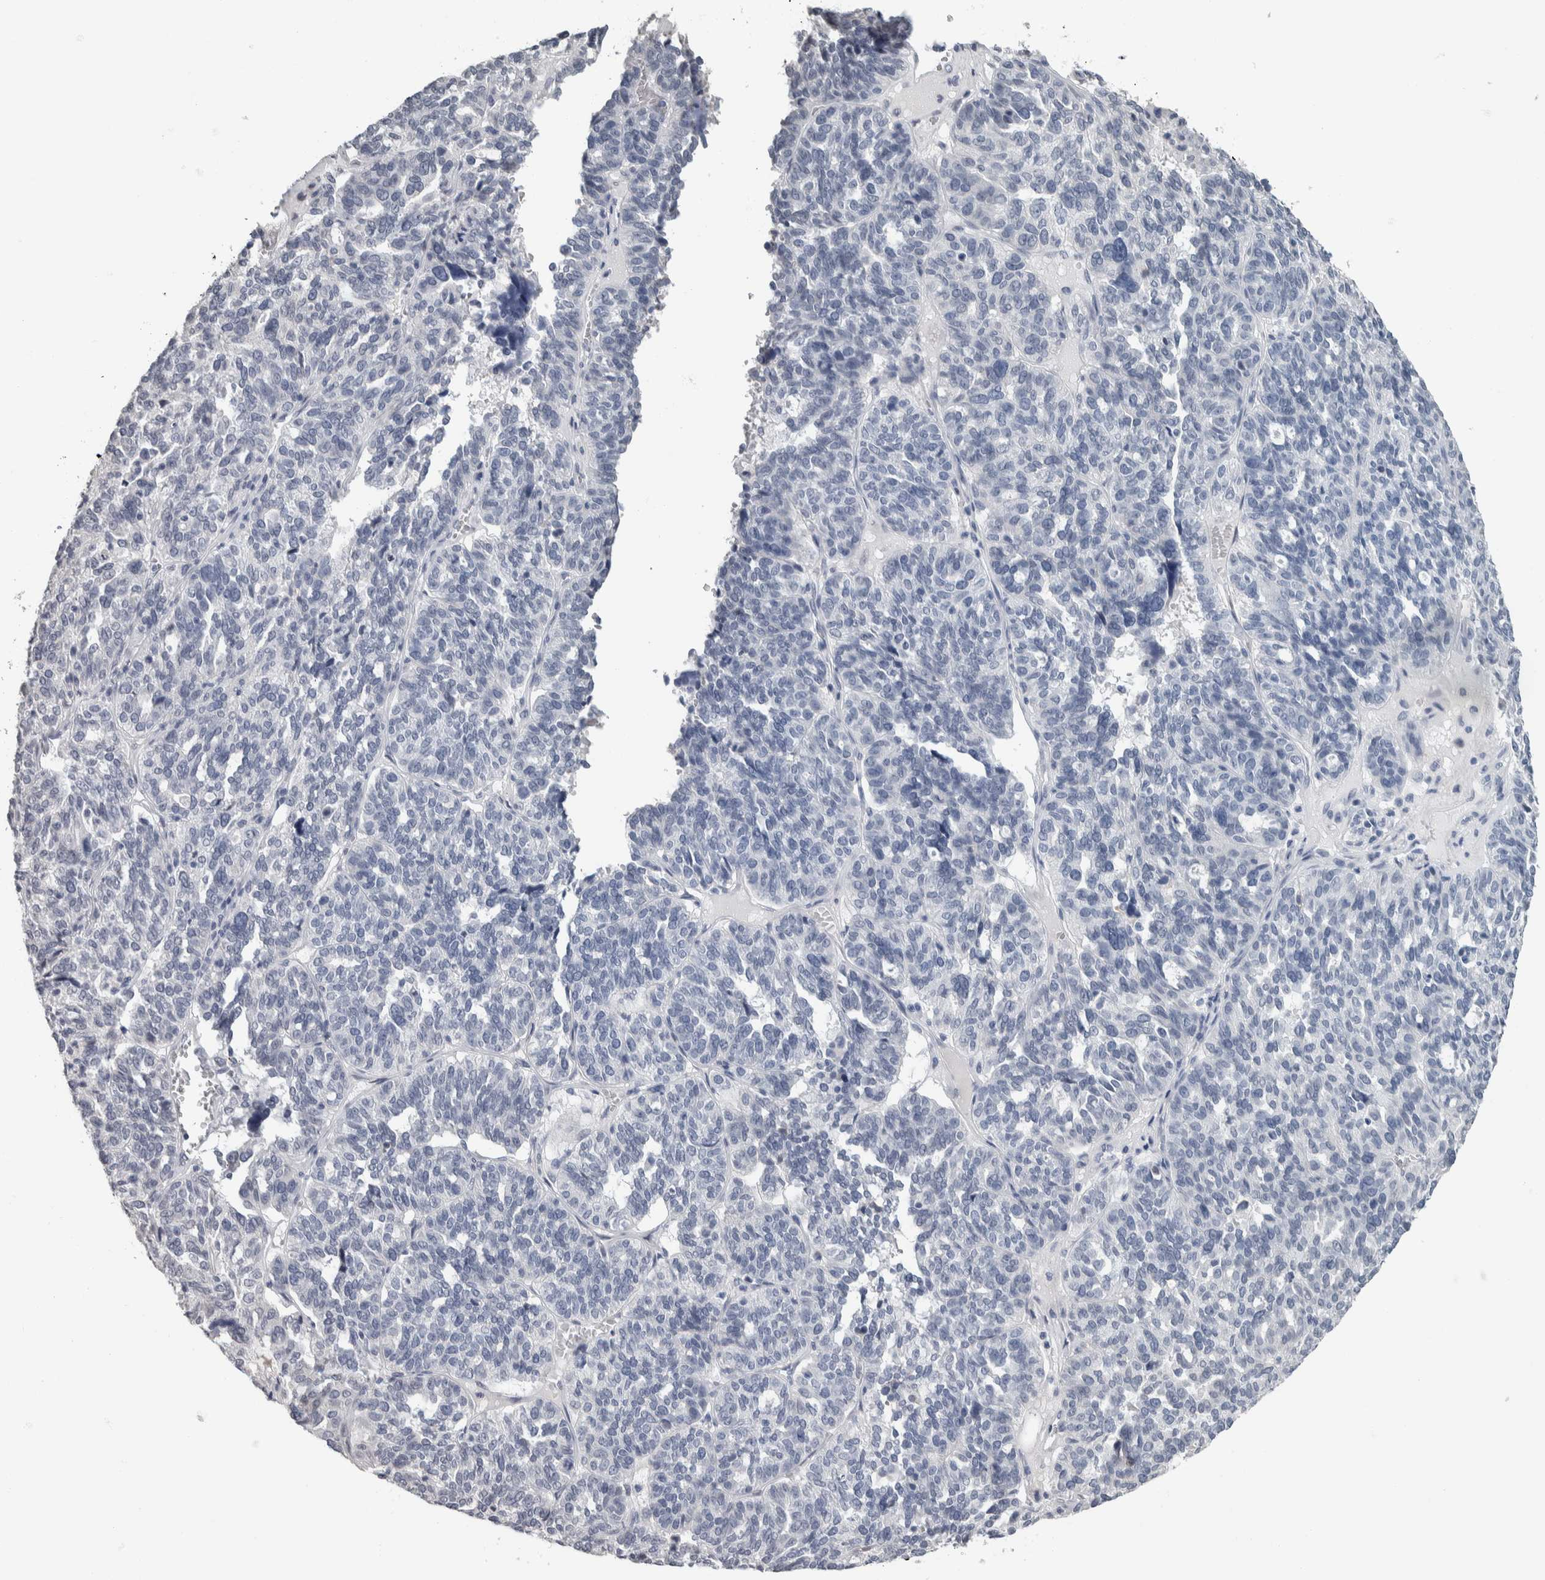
{"staining": {"intensity": "negative", "quantity": "none", "location": "none"}, "tissue": "ovarian cancer", "cell_type": "Tumor cells", "image_type": "cancer", "snomed": [{"axis": "morphology", "description": "Cystadenocarcinoma, serous, NOS"}, {"axis": "topography", "description": "Ovary"}], "caption": "Immunohistochemistry (IHC) photomicrograph of neoplastic tissue: serous cystadenocarcinoma (ovarian) stained with DAB displays no significant protein positivity in tumor cells.", "gene": "NEFM", "patient": {"sex": "female", "age": 59}}